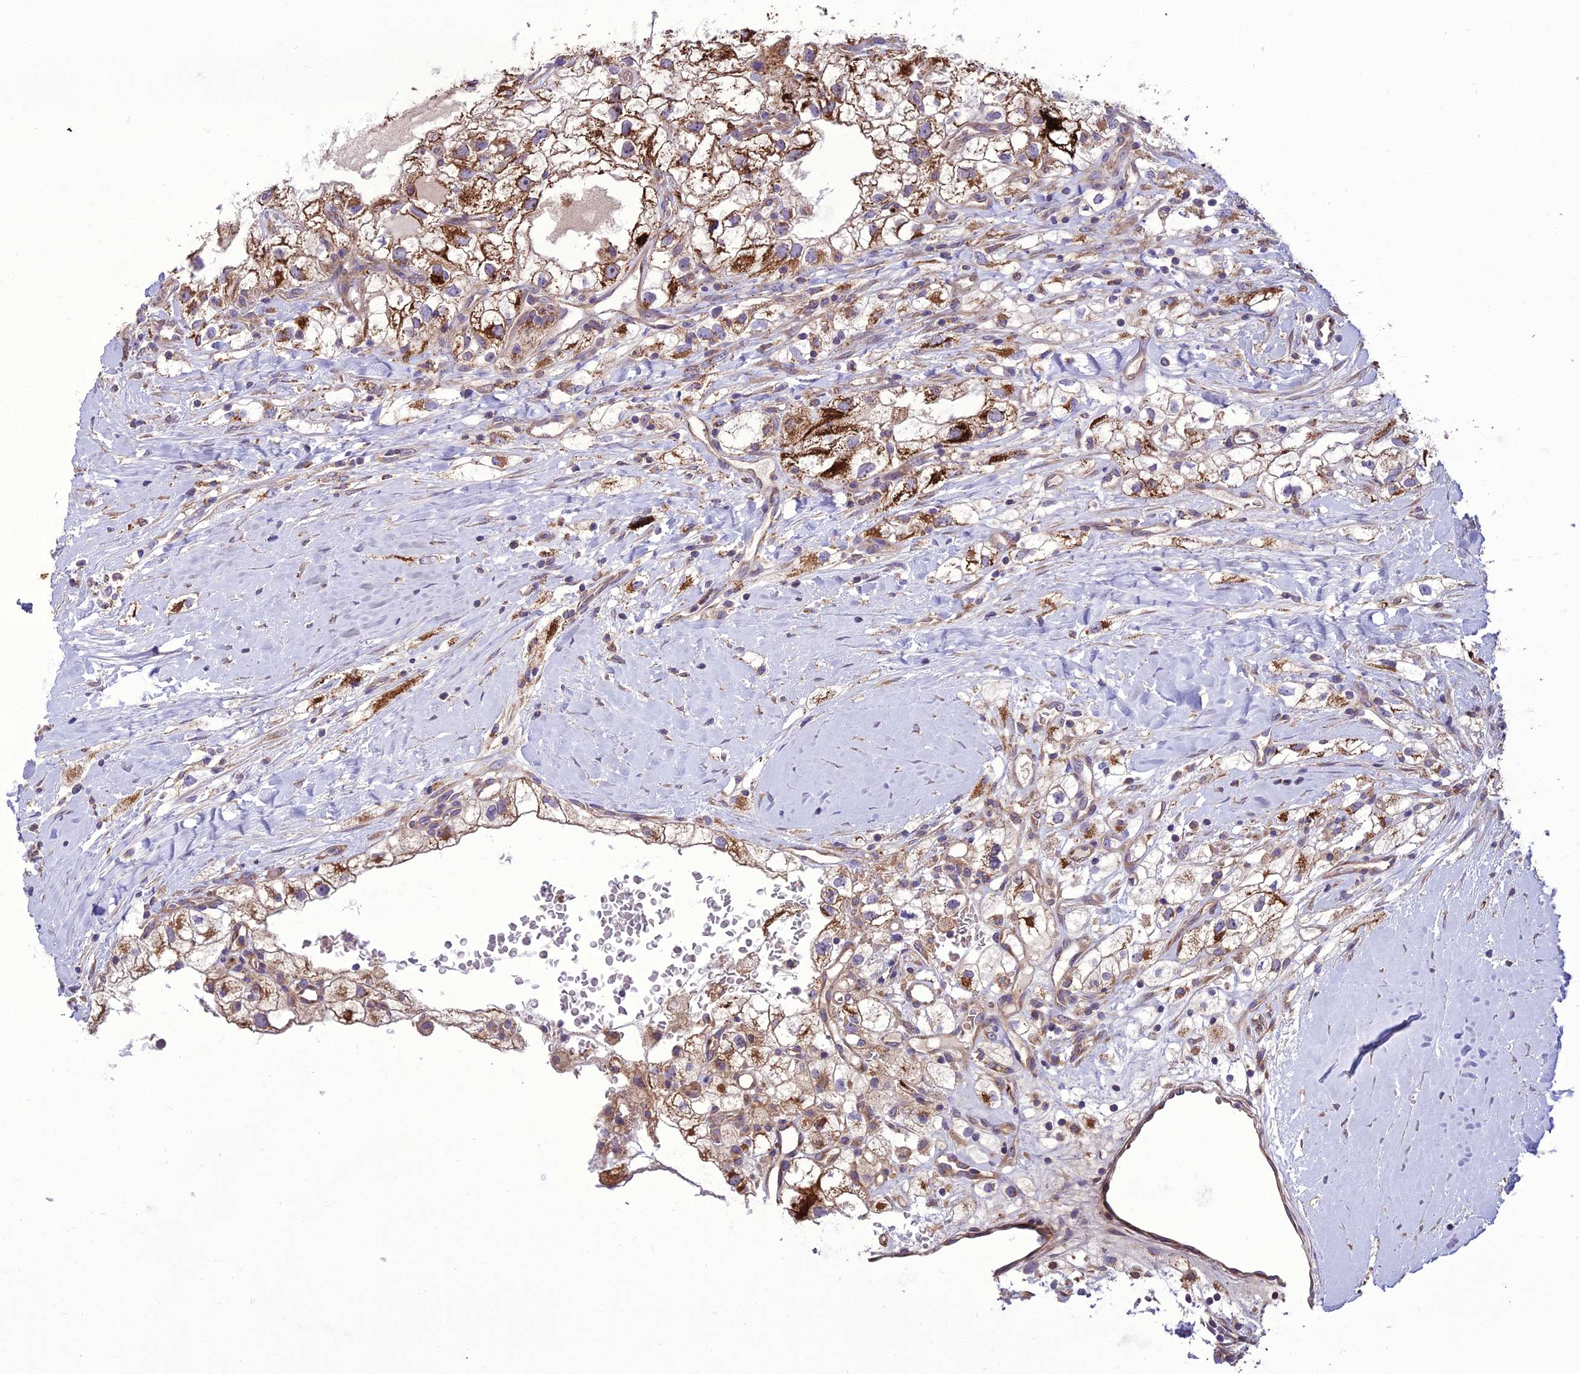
{"staining": {"intensity": "moderate", "quantity": ">75%", "location": "cytoplasmic/membranous"}, "tissue": "renal cancer", "cell_type": "Tumor cells", "image_type": "cancer", "snomed": [{"axis": "morphology", "description": "Adenocarcinoma, NOS"}, {"axis": "topography", "description": "Kidney"}], "caption": "Moderate cytoplasmic/membranous positivity for a protein is identified in about >75% of tumor cells of renal cancer (adenocarcinoma) using immunohistochemistry (IHC).", "gene": "TBC1D24", "patient": {"sex": "male", "age": 59}}